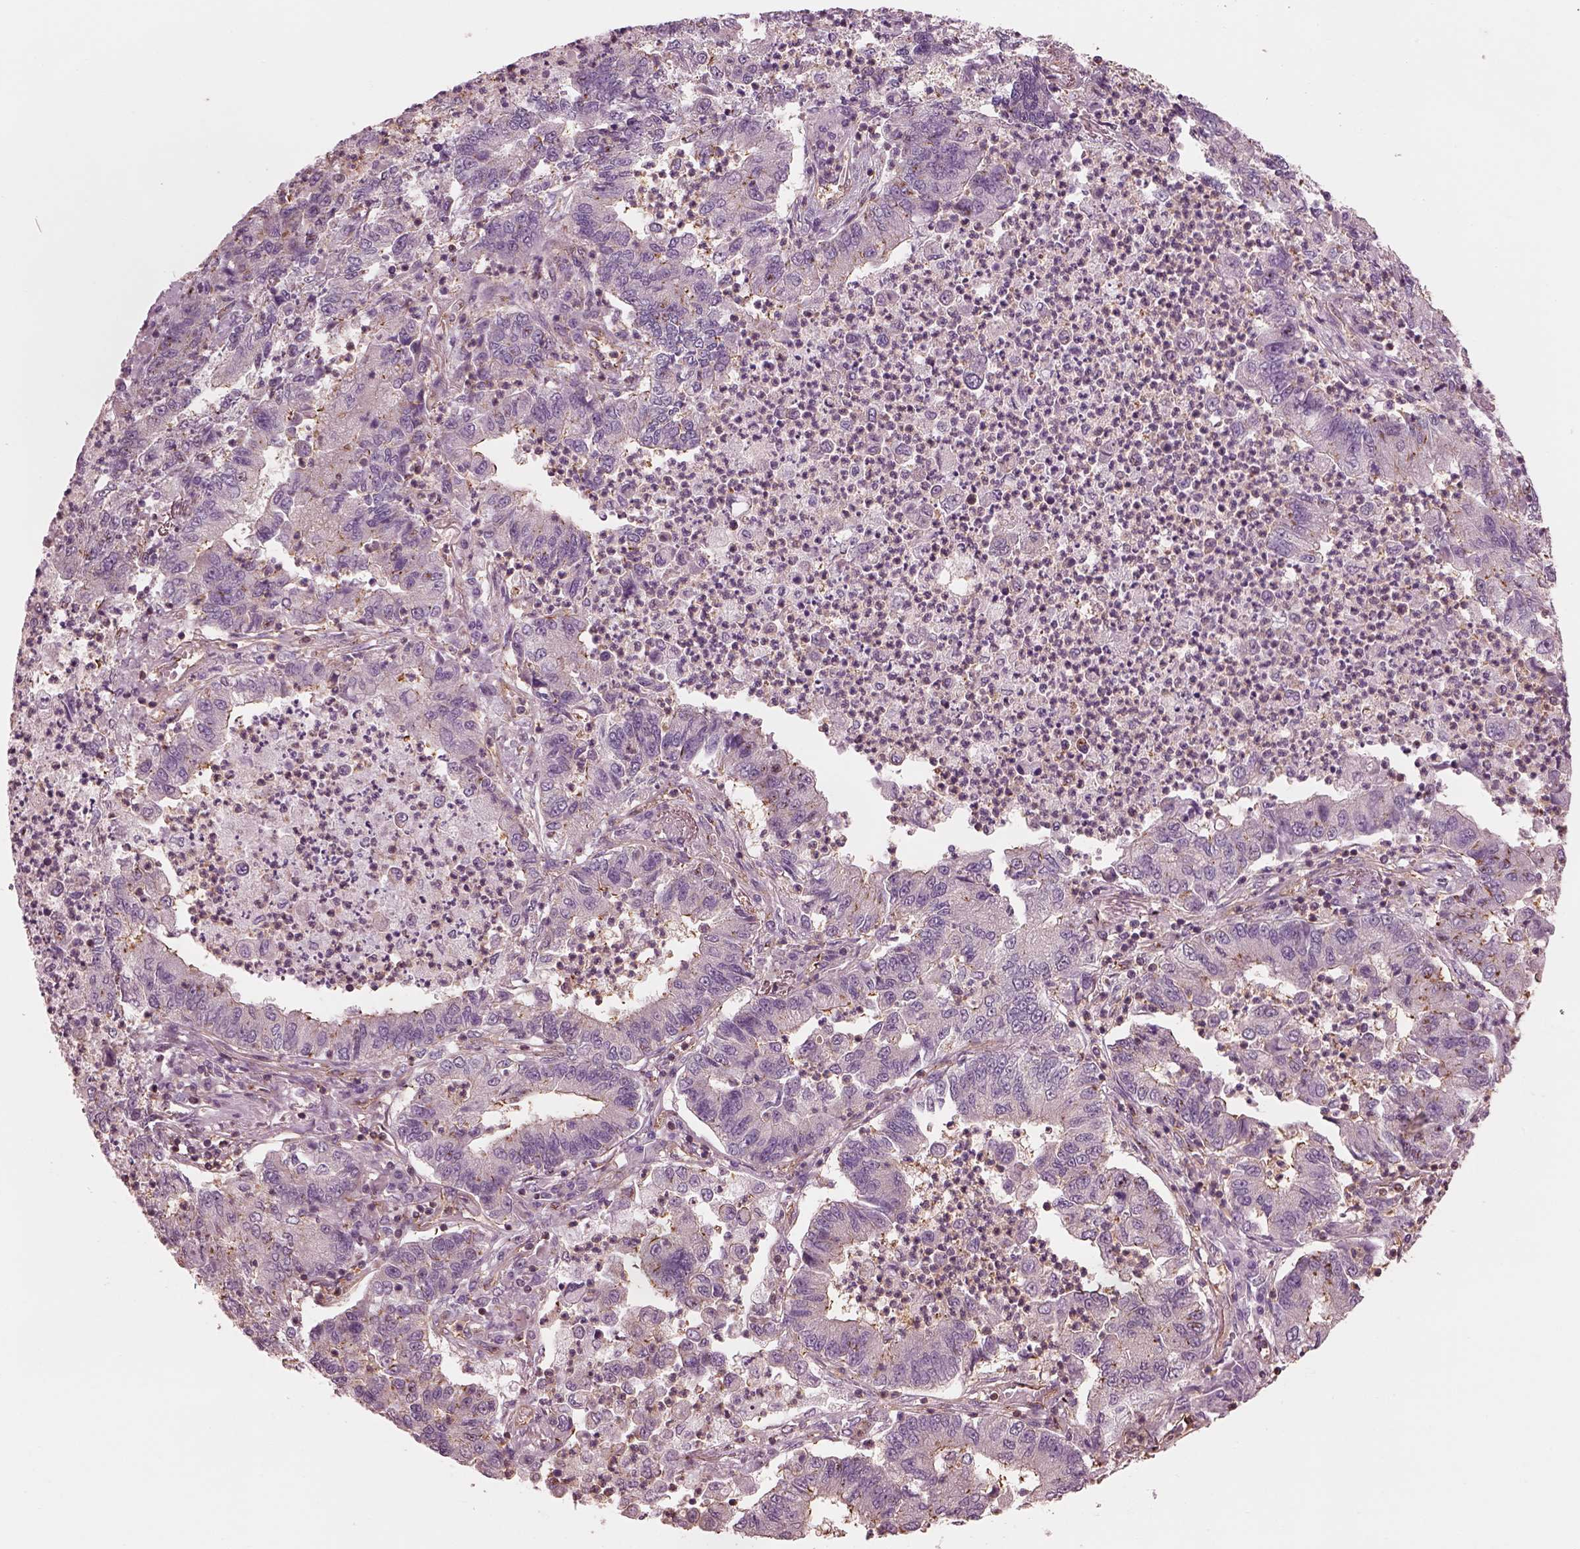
{"staining": {"intensity": "negative", "quantity": "none", "location": "none"}, "tissue": "lung cancer", "cell_type": "Tumor cells", "image_type": "cancer", "snomed": [{"axis": "morphology", "description": "Adenocarcinoma, NOS"}, {"axis": "topography", "description": "Lung"}], "caption": "Immunohistochemistry (IHC) of human lung adenocarcinoma shows no expression in tumor cells.", "gene": "STK33", "patient": {"sex": "female", "age": 57}}